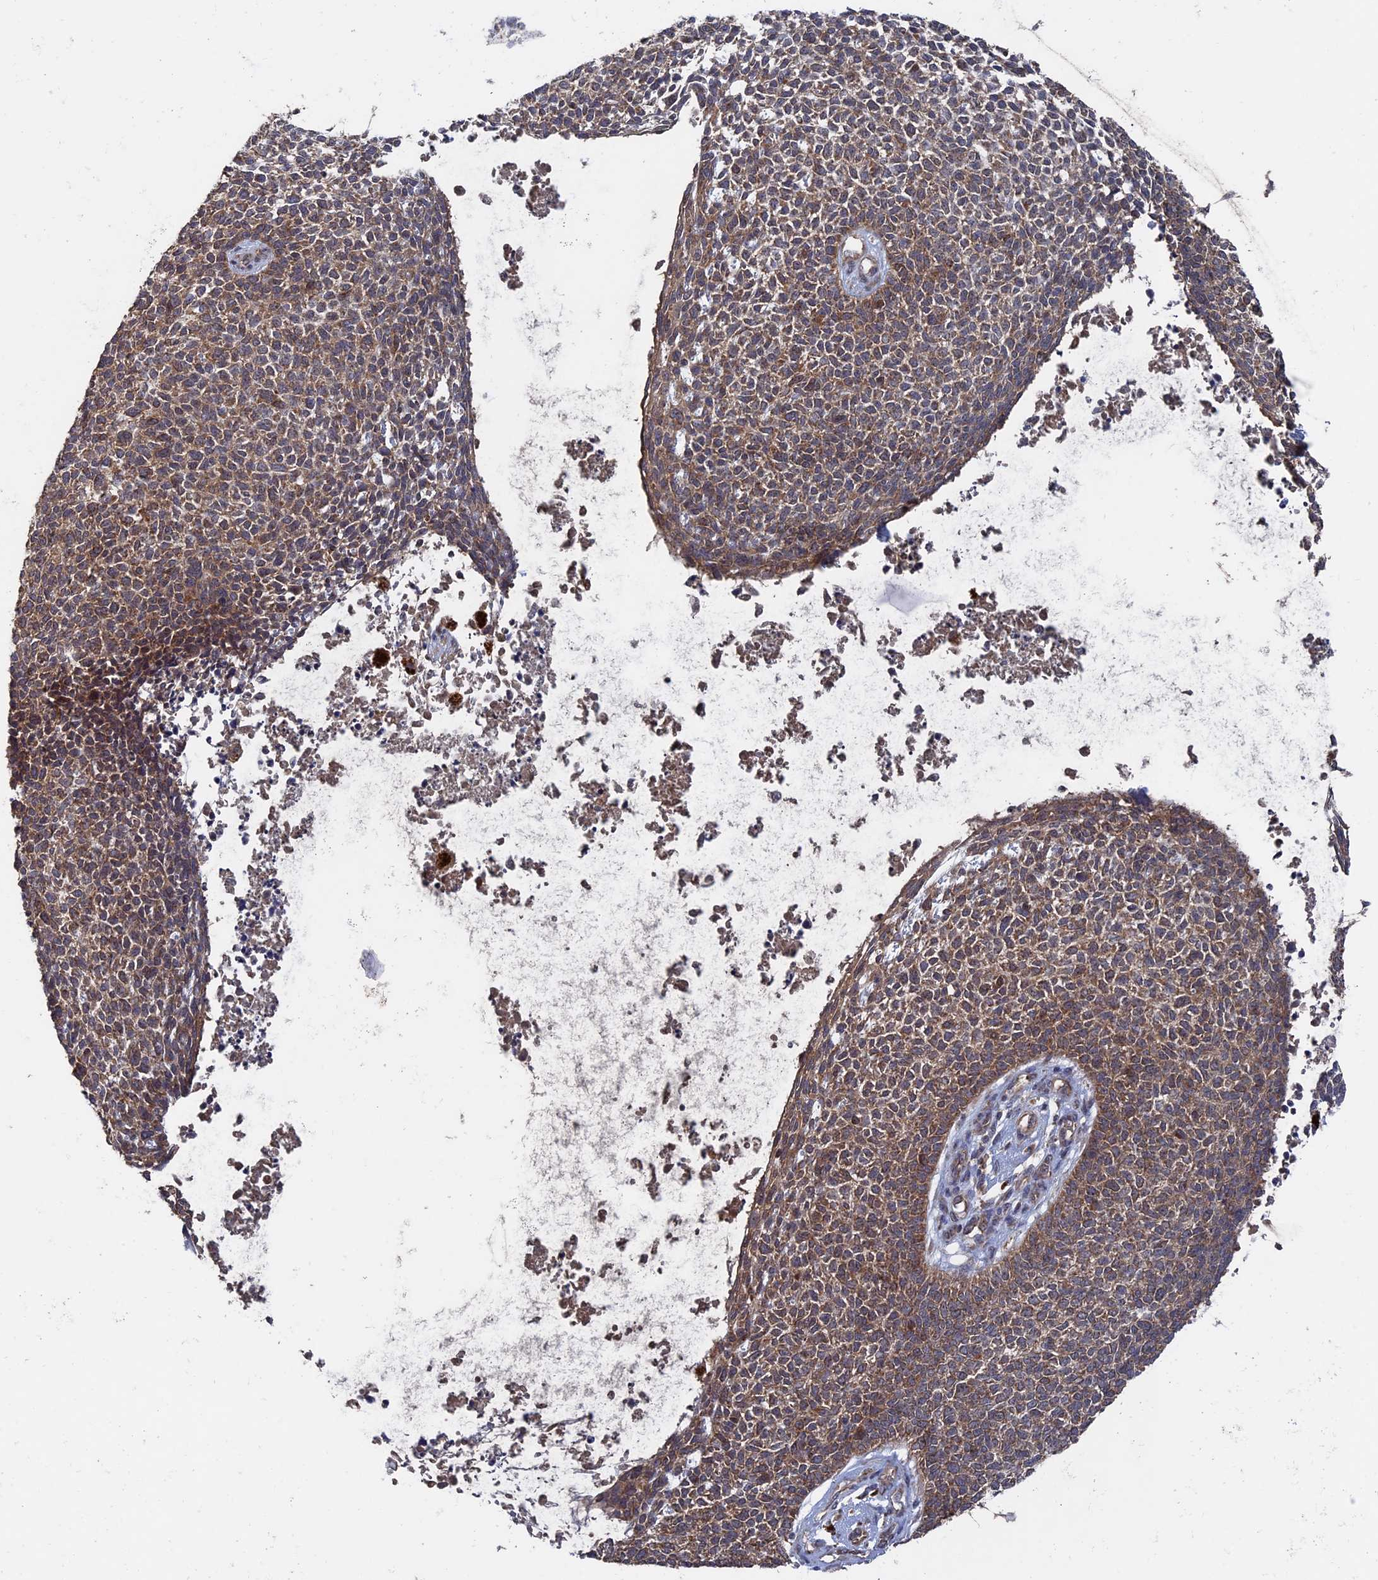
{"staining": {"intensity": "weak", "quantity": "25%-75%", "location": "cytoplasmic/membranous"}, "tissue": "skin cancer", "cell_type": "Tumor cells", "image_type": "cancer", "snomed": [{"axis": "morphology", "description": "Basal cell carcinoma"}, {"axis": "topography", "description": "Skin"}], "caption": "Immunohistochemistry of skin cancer demonstrates low levels of weak cytoplasmic/membranous staining in about 25%-75% of tumor cells.", "gene": "RAB15", "patient": {"sex": "female", "age": 84}}